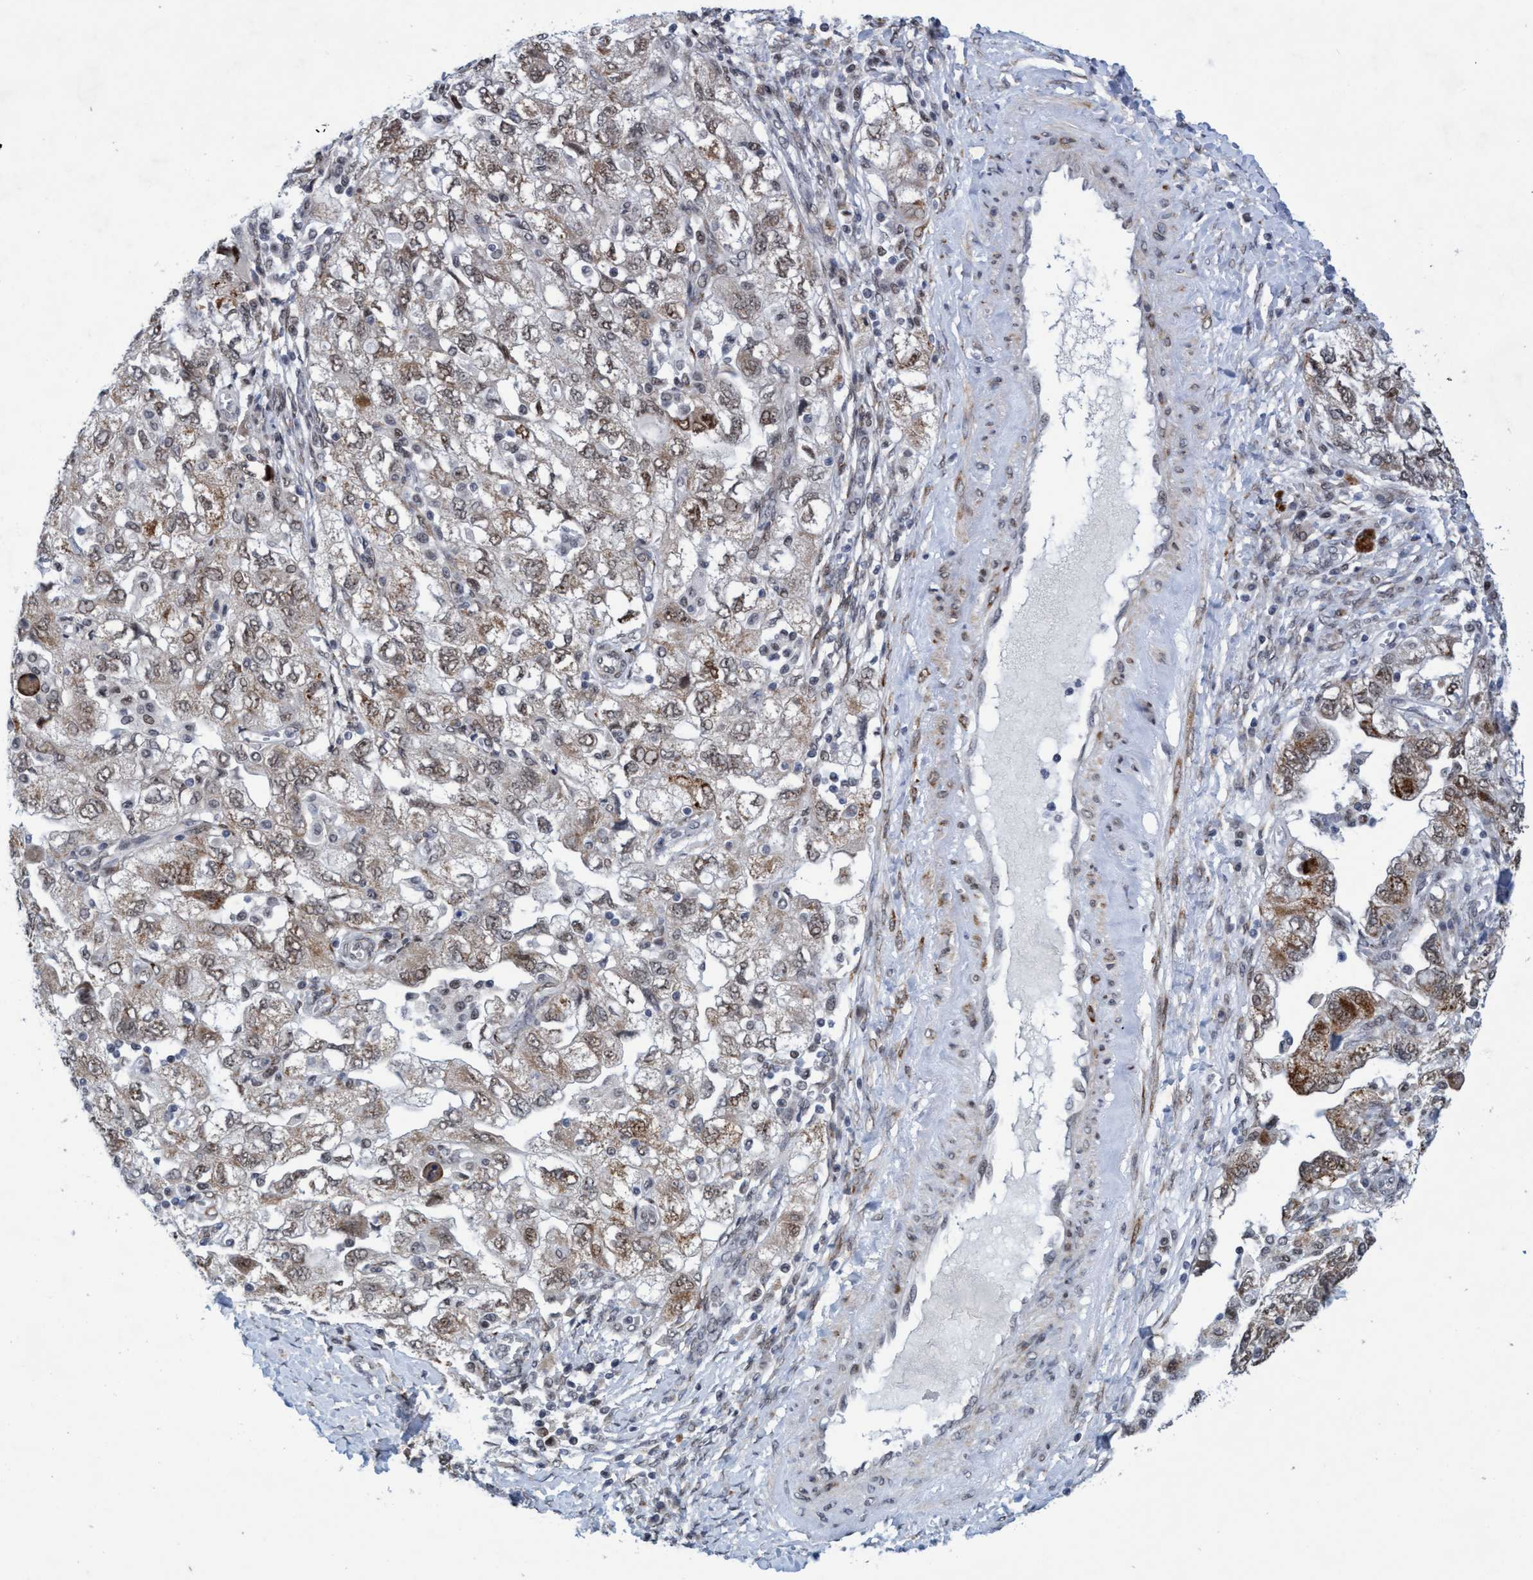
{"staining": {"intensity": "weak", "quantity": ">75%", "location": "cytoplasmic/membranous,nuclear"}, "tissue": "ovarian cancer", "cell_type": "Tumor cells", "image_type": "cancer", "snomed": [{"axis": "morphology", "description": "Carcinoma, NOS"}, {"axis": "morphology", "description": "Cystadenocarcinoma, serous, NOS"}, {"axis": "topography", "description": "Ovary"}], "caption": "Tumor cells demonstrate low levels of weak cytoplasmic/membranous and nuclear expression in approximately >75% of cells in human carcinoma (ovarian).", "gene": "GLT6D1", "patient": {"sex": "female", "age": 69}}